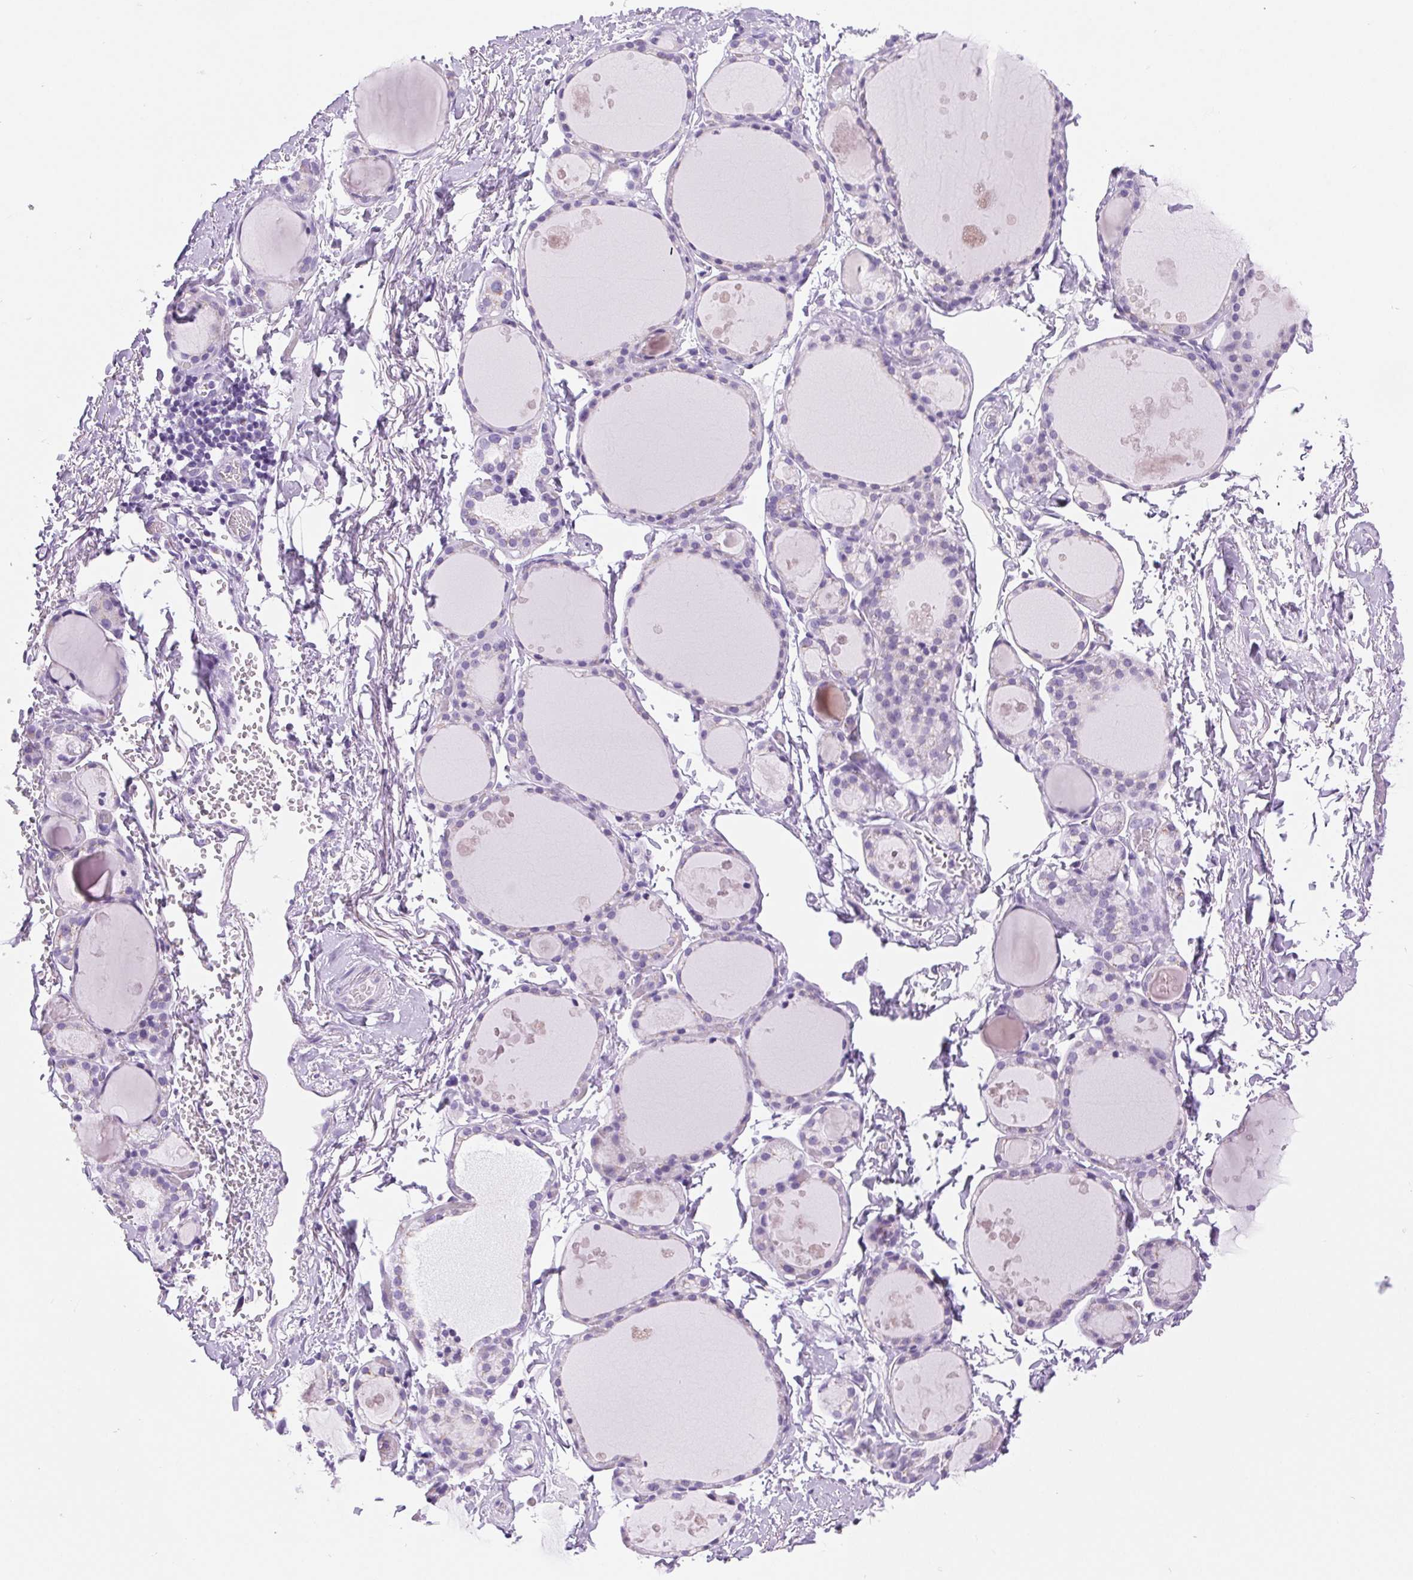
{"staining": {"intensity": "negative", "quantity": "none", "location": "none"}, "tissue": "thyroid gland", "cell_type": "Glandular cells", "image_type": "normal", "snomed": [{"axis": "morphology", "description": "Normal tissue, NOS"}, {"axis": "topography", "description": "Thyroid gland"}], "caption": "Glandular cells show no significant protein staining in benign thyroid gland. The staining was performed using DAB (3,3'-diaminobenzidine) to visualize the protein expression in brown, while the nuclei were stained in blue with hematoxylin (Magnification: 20x).", "gene": "SERPINB3", "patient": {"sex": "male", "age": 68}}